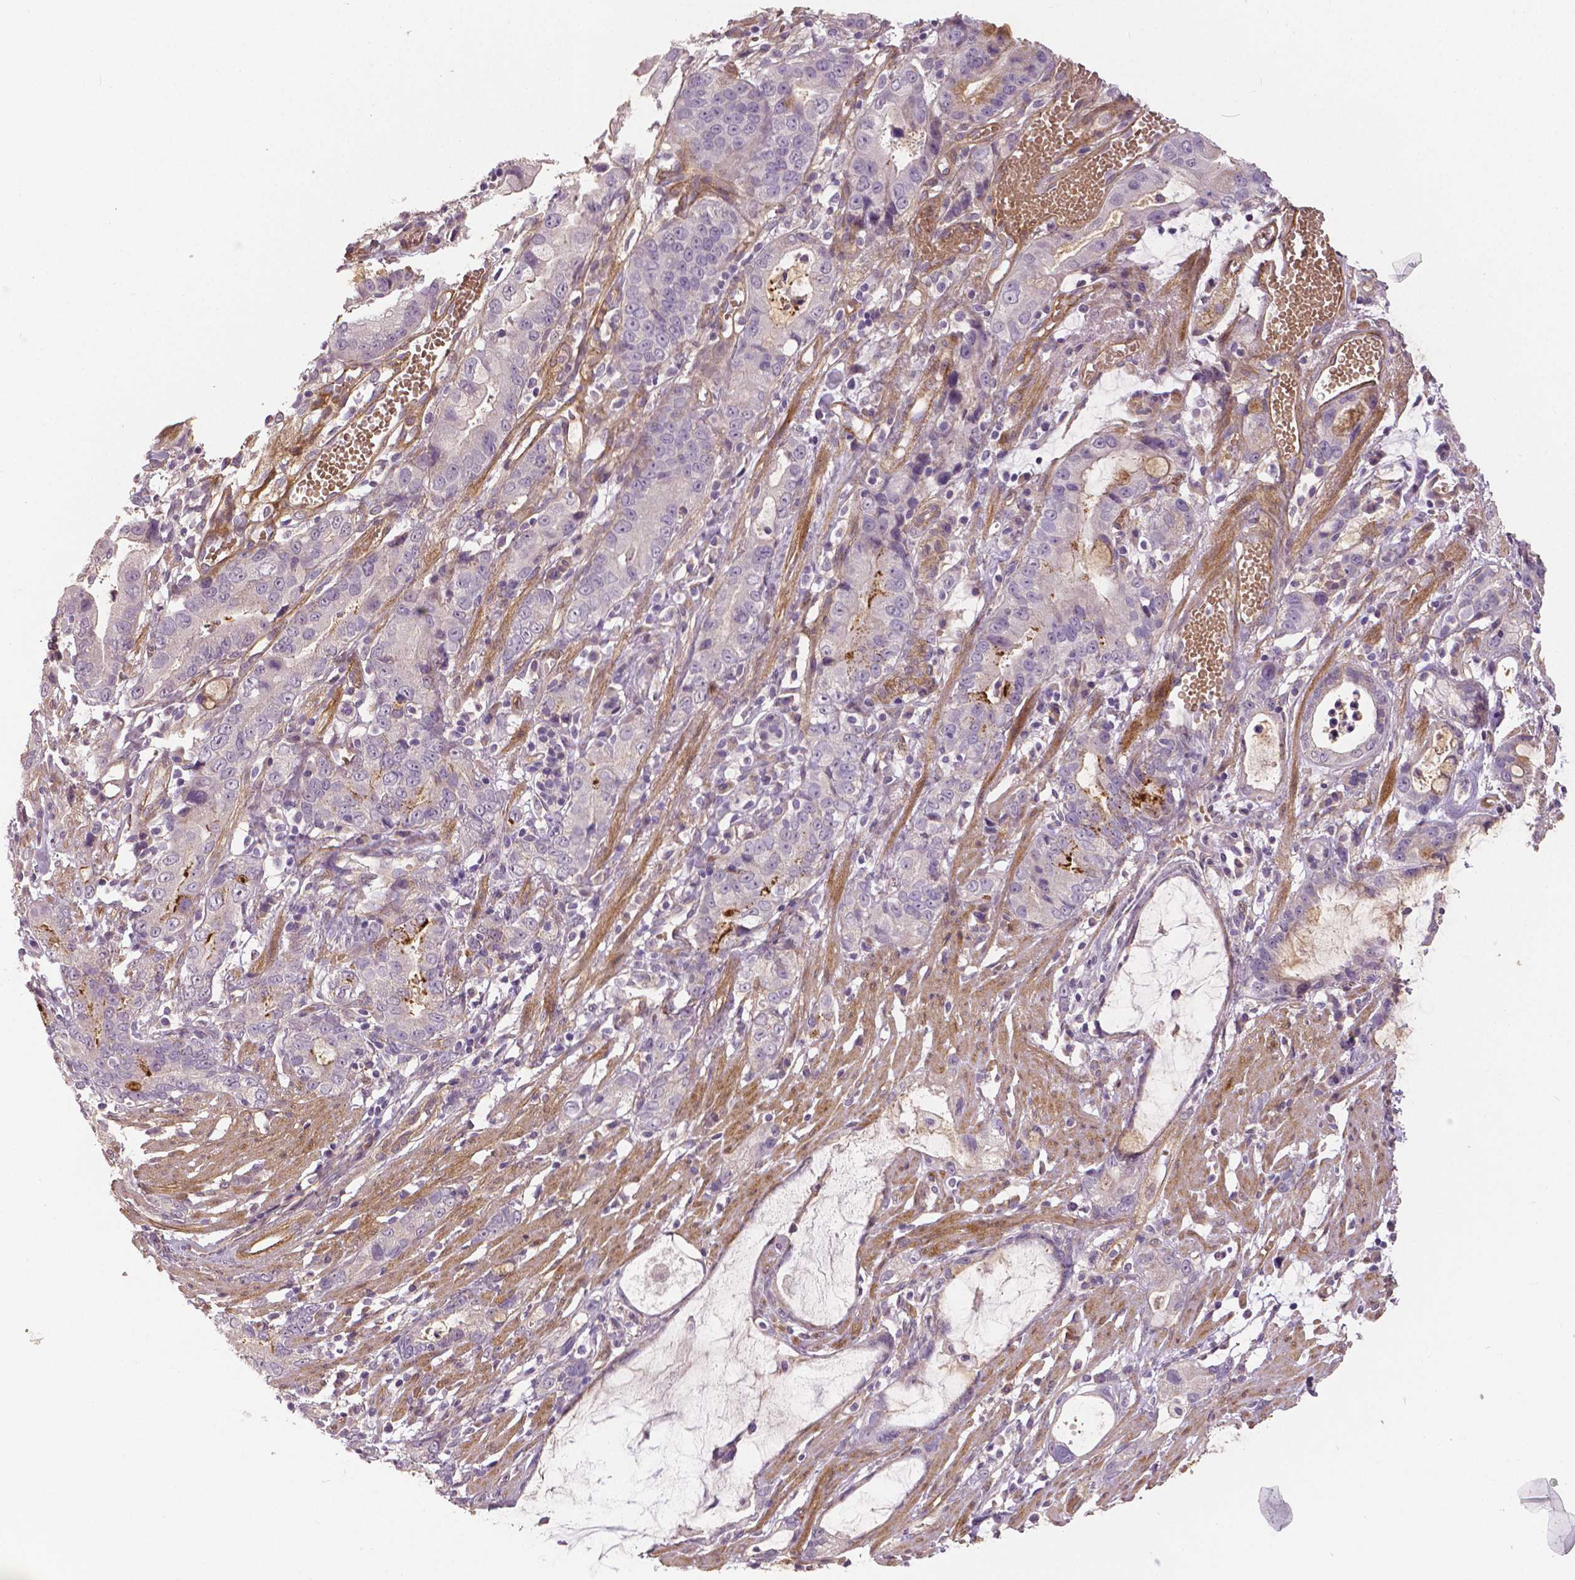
{"staining": {"intensity": "negative", "quantity": "none", "location": "none"}, "tissue": "stomach cancer", "cell_type": "Tumor cells", "image_type": "cancer", "snomed": [{"axis": "morphology", "description": "Adenocarcinoma, NOS"}, {"axis": "topography", "description": "Stomach"}], "caption": "DAB (3,3'-diaminobenzidine) immunohistochemical staining of stomach cancer (adenocarcinoma) demonstrates no significant staining in tumor cells. (Immunohistochemistry (ihc), brightfield microscopy, high magnification).", "gene": "FLT1", "patient": {"sex": "male", "age": 55}}